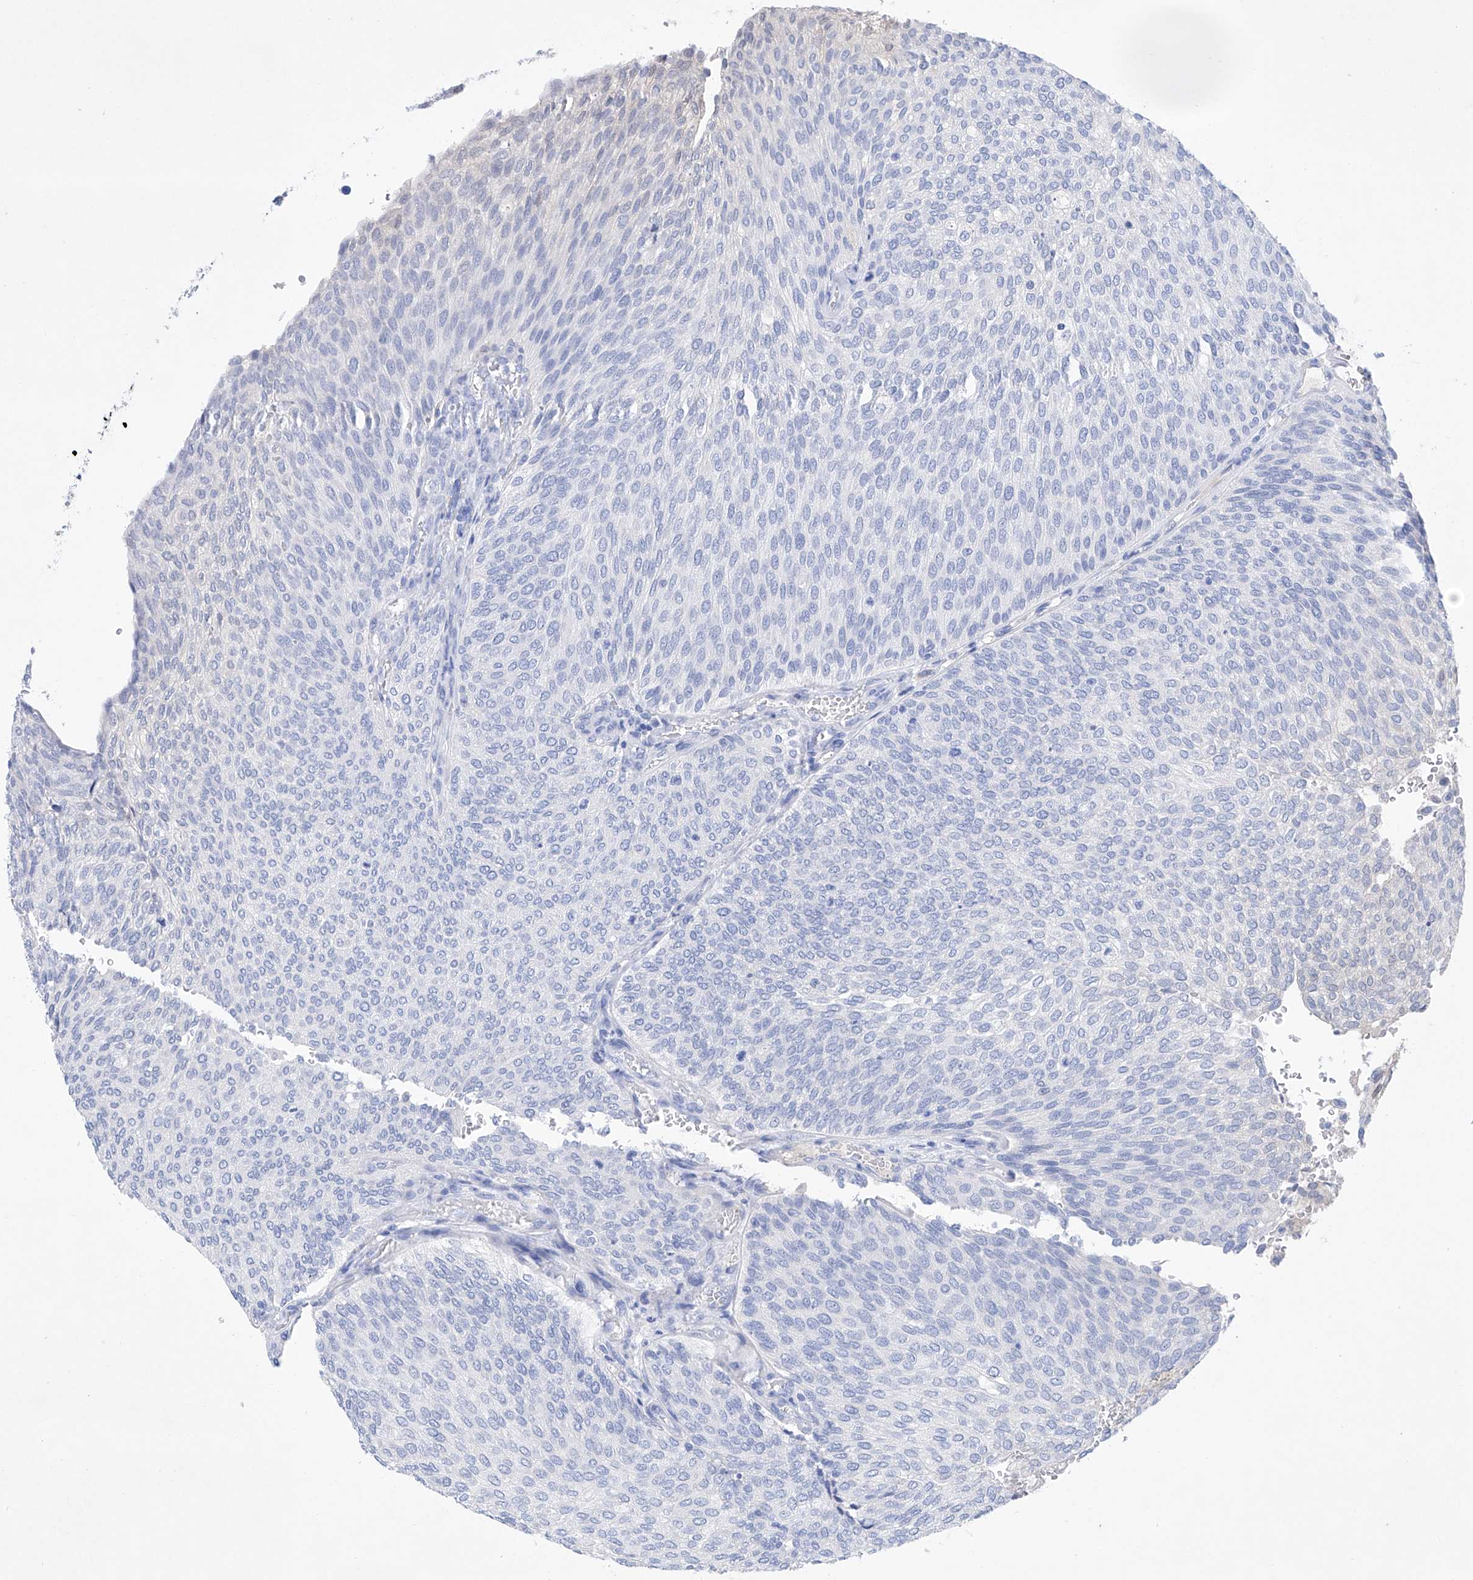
{"staining": {"intensity": "negative", "quantity": "none", "location": "none"}, "tissue": "urothelial cancer", "cell_type": "Tumor cells", "image_type": "cancer", "snomed": [{"axis": "morphology", "description": "Urothelial carcinoma, Low grade"}, {"axis": "topography", "description": "Urinary bladder"}], "caption": "A high-resolution histopathology image shows IHC staining of urothelial carcinoma (low-grade), which displays no significant positivity in tumor cells. Brightfield microscopy of immunohistochemistry (IHC) stained with DAB (brown) and hematoxylin (blue), captured at high magnification.", "gene": "LURAP1", "patient": {"sex": "female", "age": 79}}